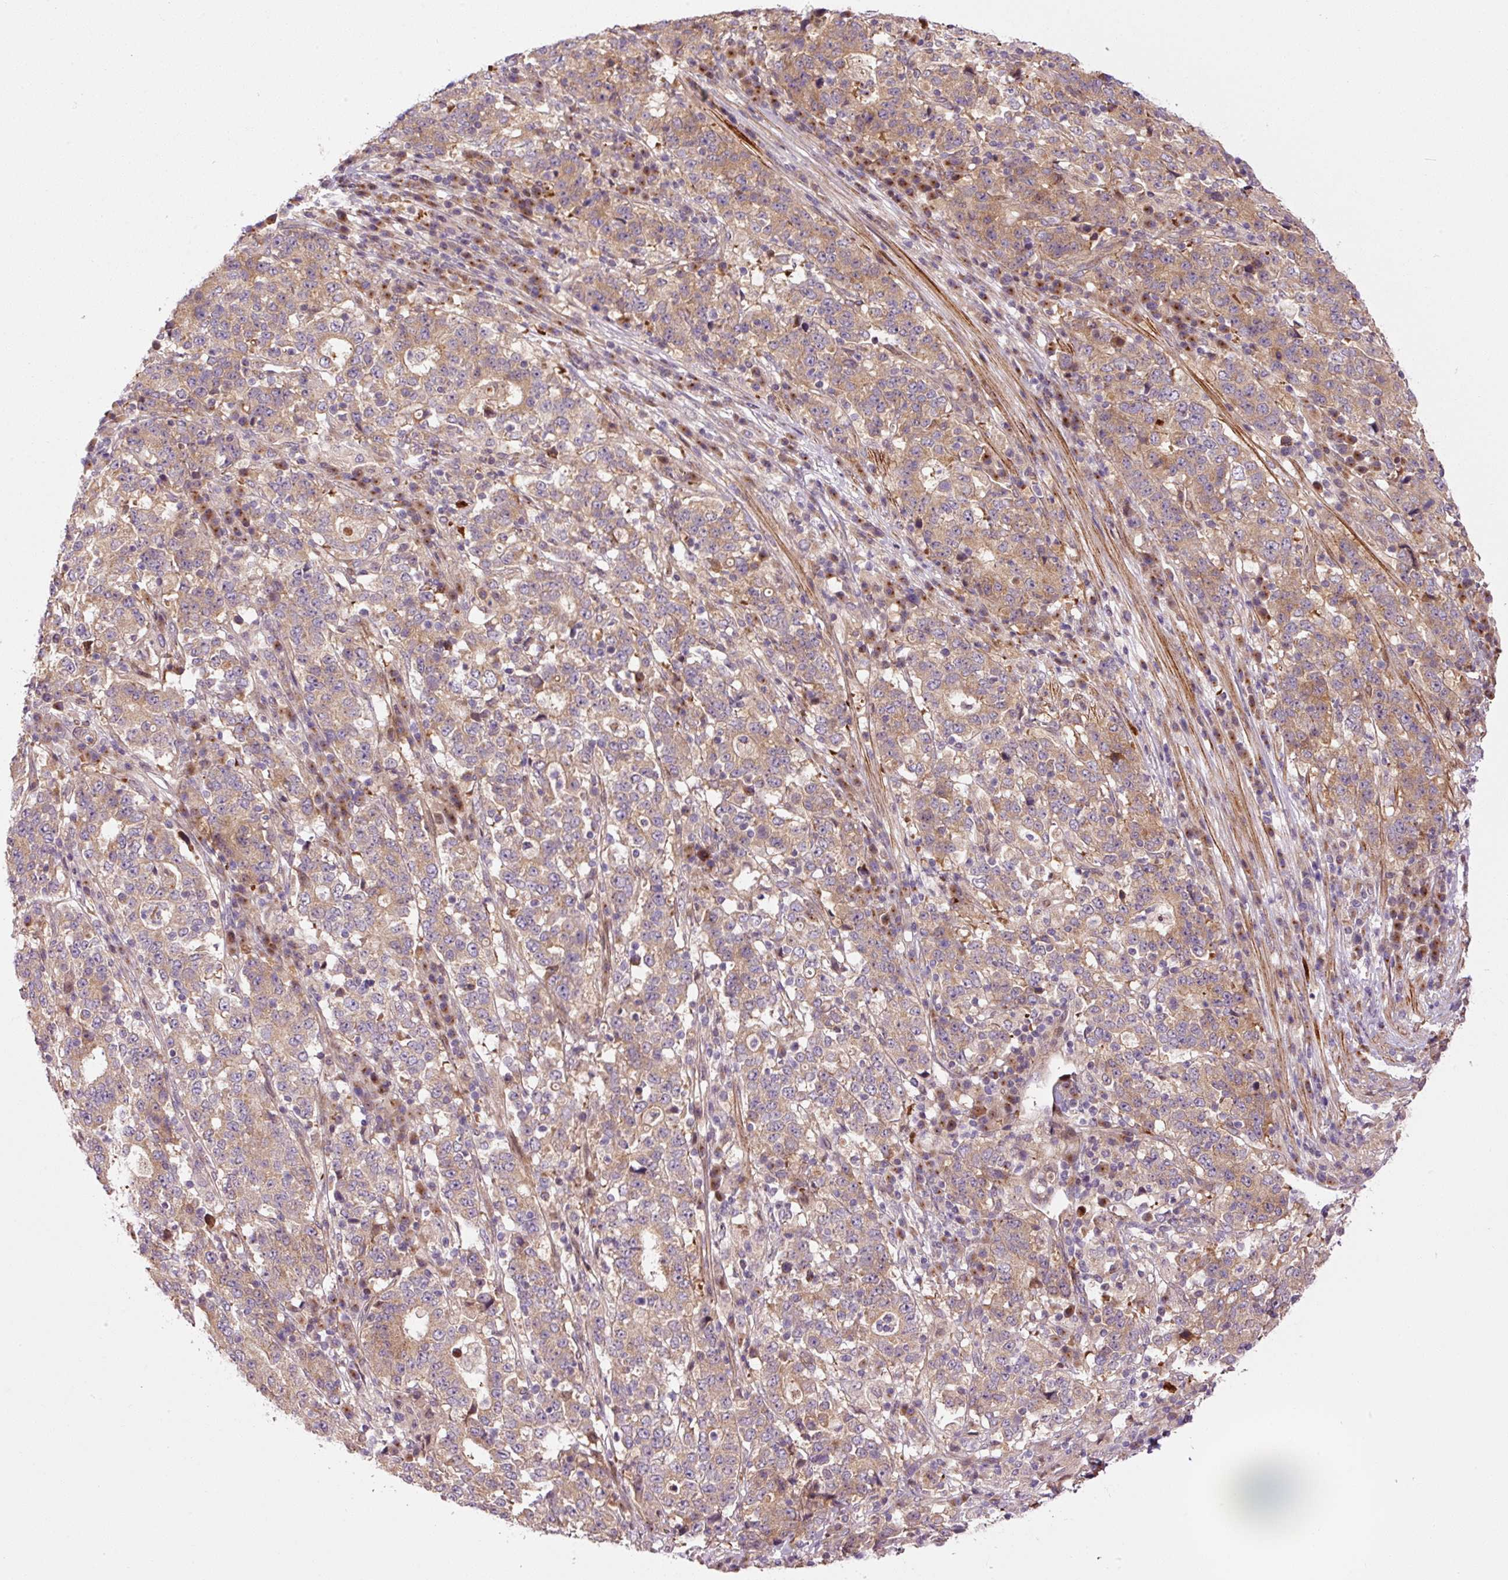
{"staining": {"intensity": "moderate", "quantity": ">75%", "location": "cytoplasmic/membranous"}, "tissue": "stomach cancer", "cell_type": "Tumor cells", "image_type": "cancer", "snomed": [{"axis": "morphology", "description": "Adenocarcinoma, NOS"}, {"axis": "topography", "description": "Stomach"}], "caption": "Immunohistochemical staining of human adenocarcinoma (stomach) reveals medium levels of moderate cytoplasmic/membranous protein expression in approximately >75% of tumor cells.", "gene": "PPP1R14B", "patient": {"sex": "male", "age": 59}}